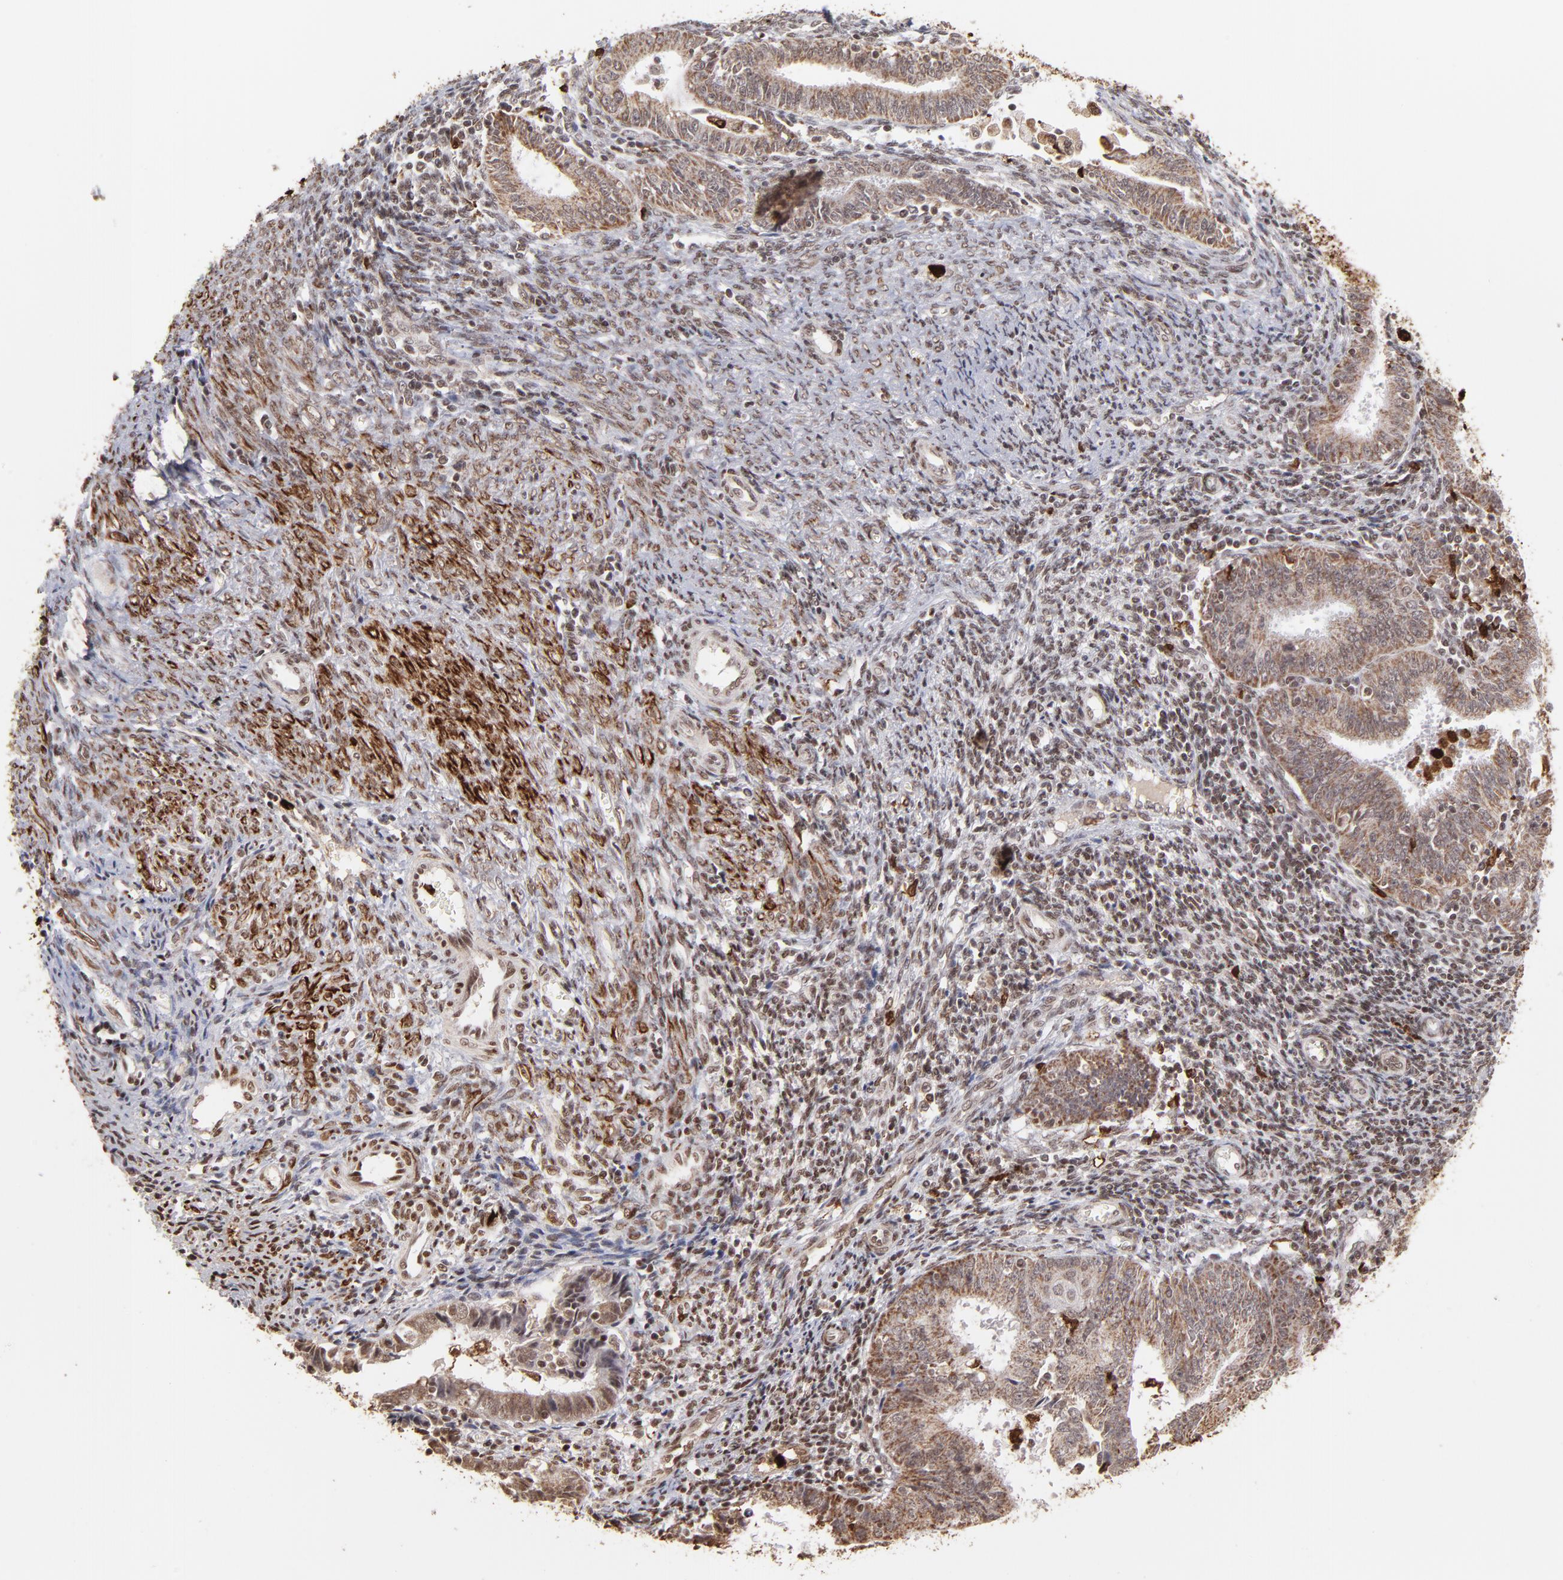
{"staining": {"intensity": "weak", "quantity": ">75%", "location": "cytoplasmic/membranous,nuclear"}, "tissue": "endometrial cancer", "cell_type": "Tumor cells", "image_type": "cancer", "snomed": [{"axis": "morphology", "description": "Adenocarcinoma, NOS"}, {"axis": "topography", "description": "Endometrium"}], "caption": "Endometrial cancer (adenocarcinoma) tissue displays weak cytoplasmic/membranous and nuclear positivity in about >75% of tumor cells, visualized by immunohistochemistry.", "gene": "ZFX", "patient": {"sex": "female", "age": 42}}